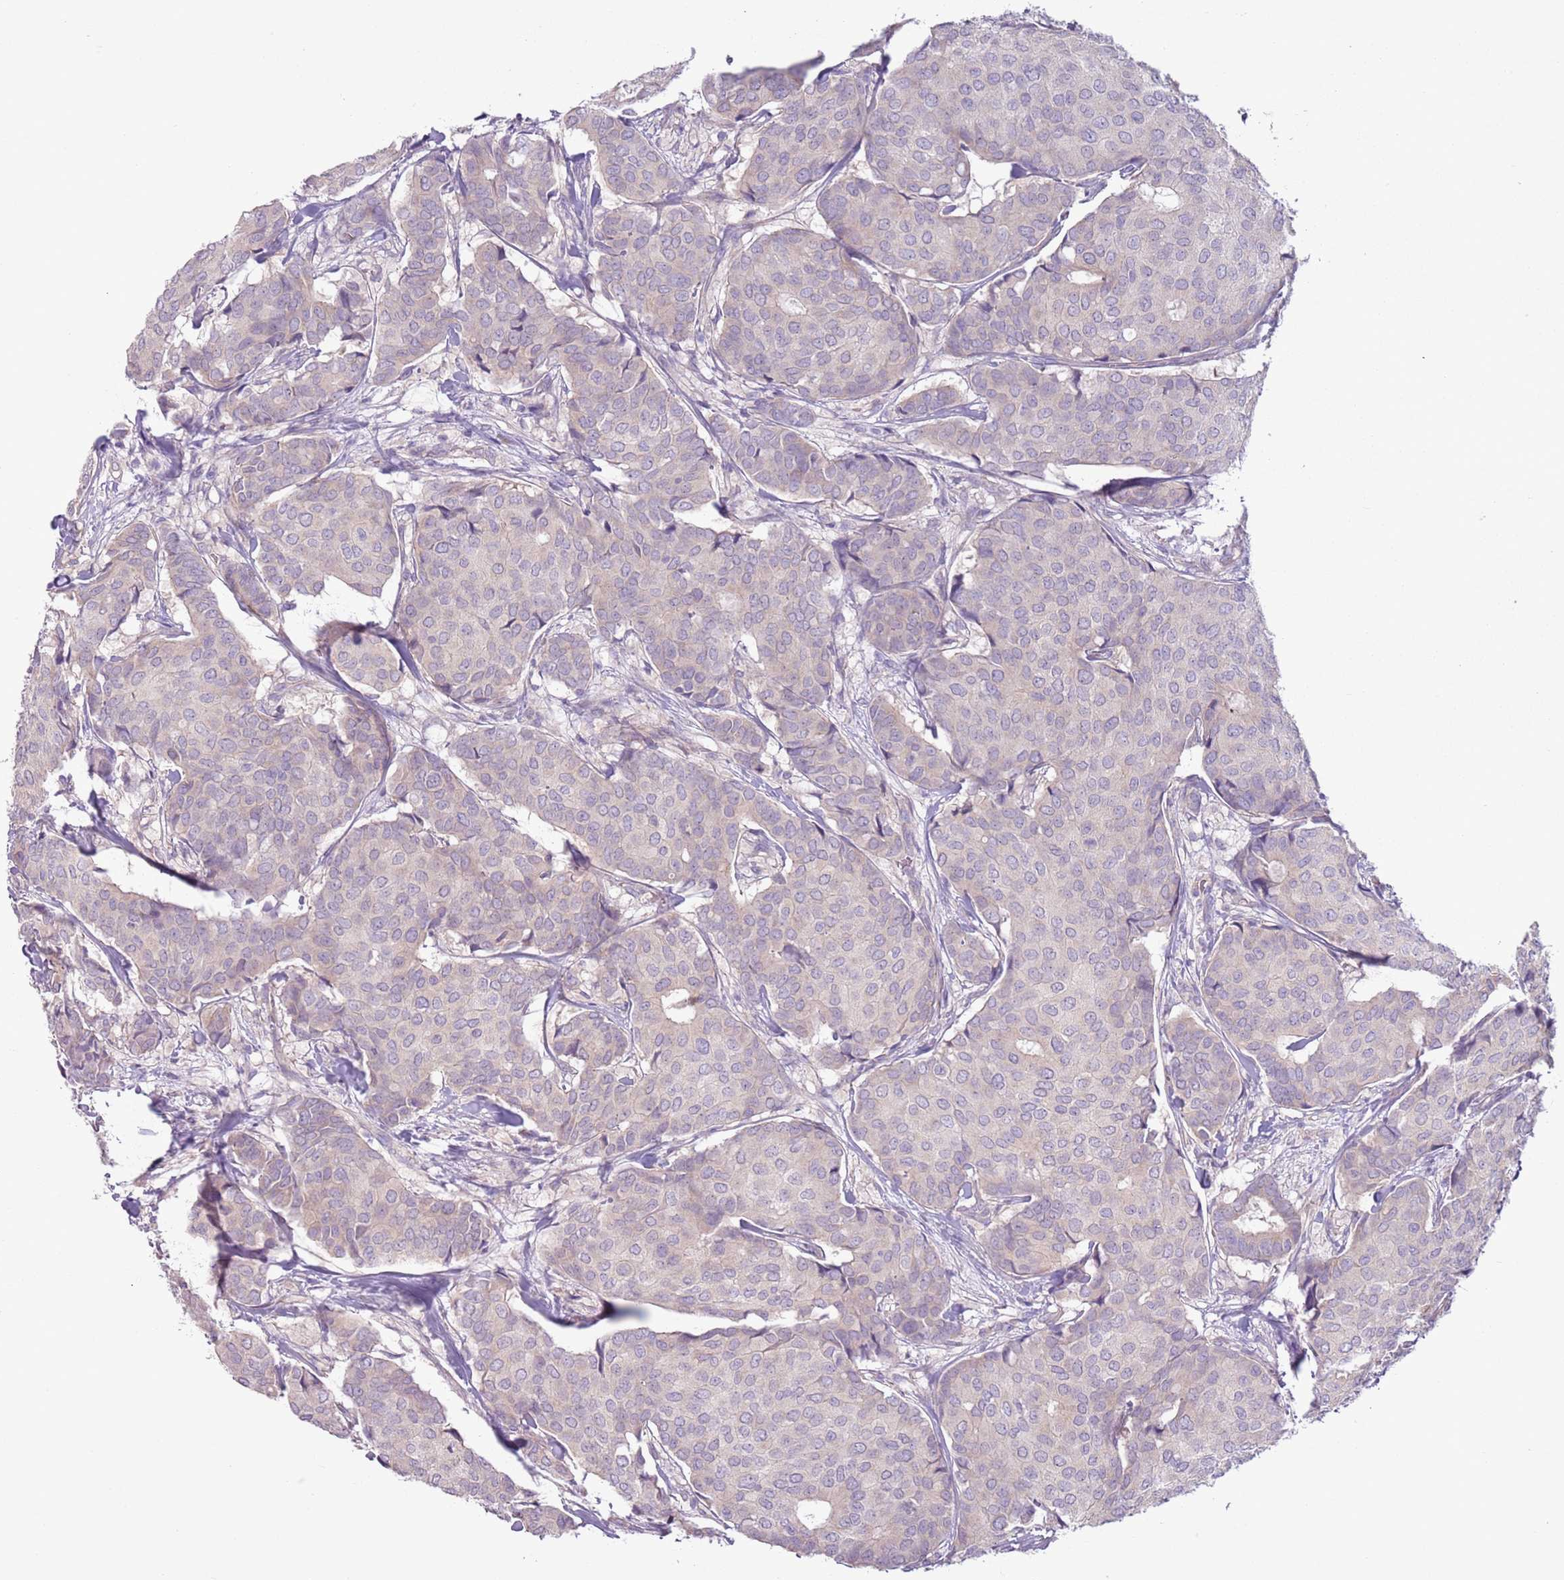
{"staining": {"intensity": "weak", "quantity": "<25%", "location": "cytoplasmic/membranous"}, "tissue": "breast cancer", "cell_type": "Tumor cells", "image_type": "cancer", "snomed": [{"axis": "morphology", "description": "Duct carcinoma"}, {"axis": "topography", "description": "Breast"}], "caption": "High power microscopy image of an immunohistochemistry (IHC) micrograph of invasive ductal carcinoma (breast), revealing no significant staining in tumor cells.", "gene": "ZNF239", "patient": {"sex": "female", "age": 75}}